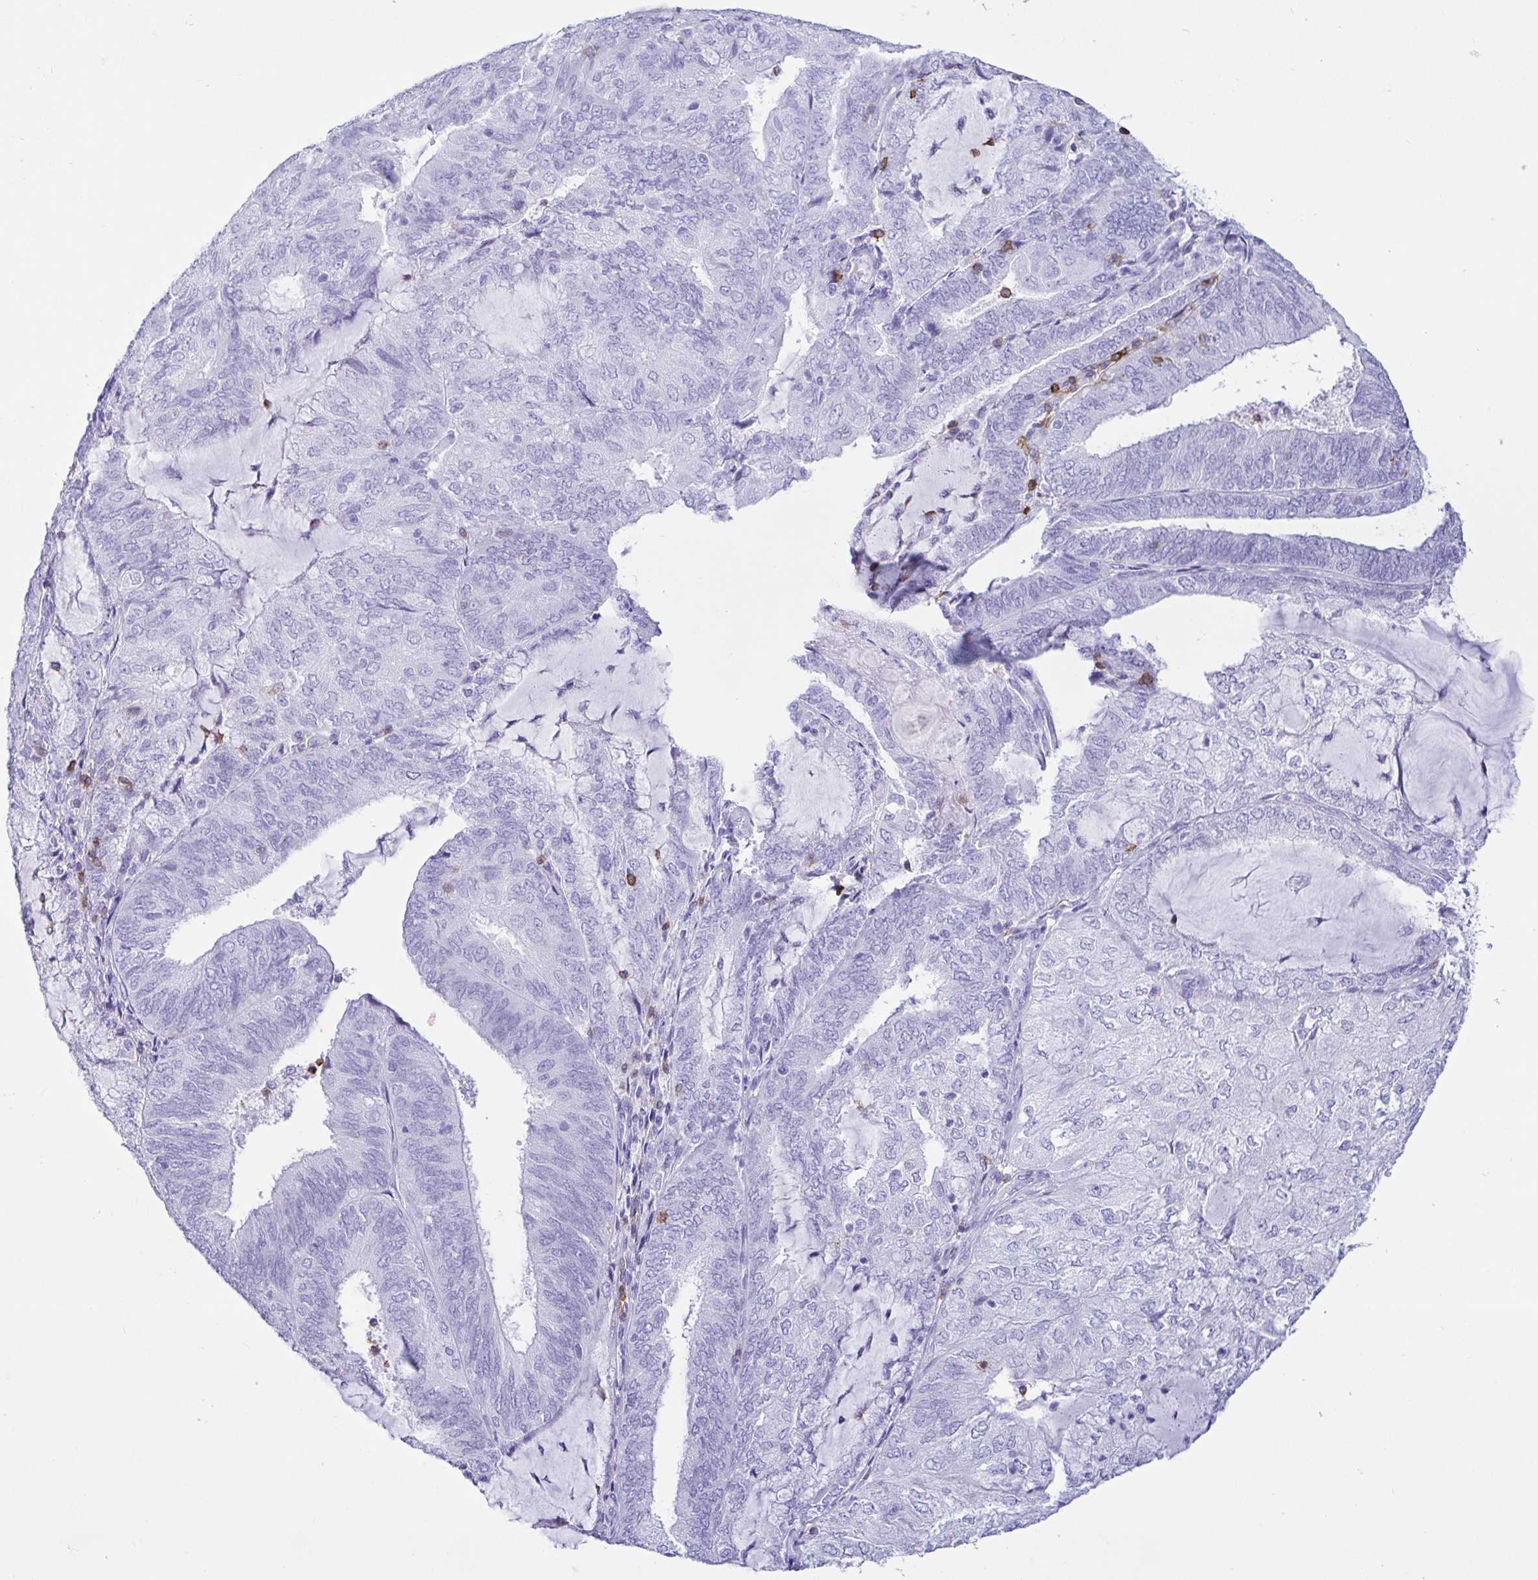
{"staining": {"intensity": "negative", "quantity": "none", "location": "none"}, "tissue": "endometrial cancer", "cell_type": "Tumor cells", "image_type": "cancer", "snomed": [{"axis": "morphology", "description": "Adenocarcinoma, NOS"}, {"axis": "topography", "description": "Endometrium"}], "caption": "The histopathology image demonstrates no significant staining in tumor cells of endometrial cancer.", "gene": "CD5", "patient": {"sex": "female", "age": 81}}